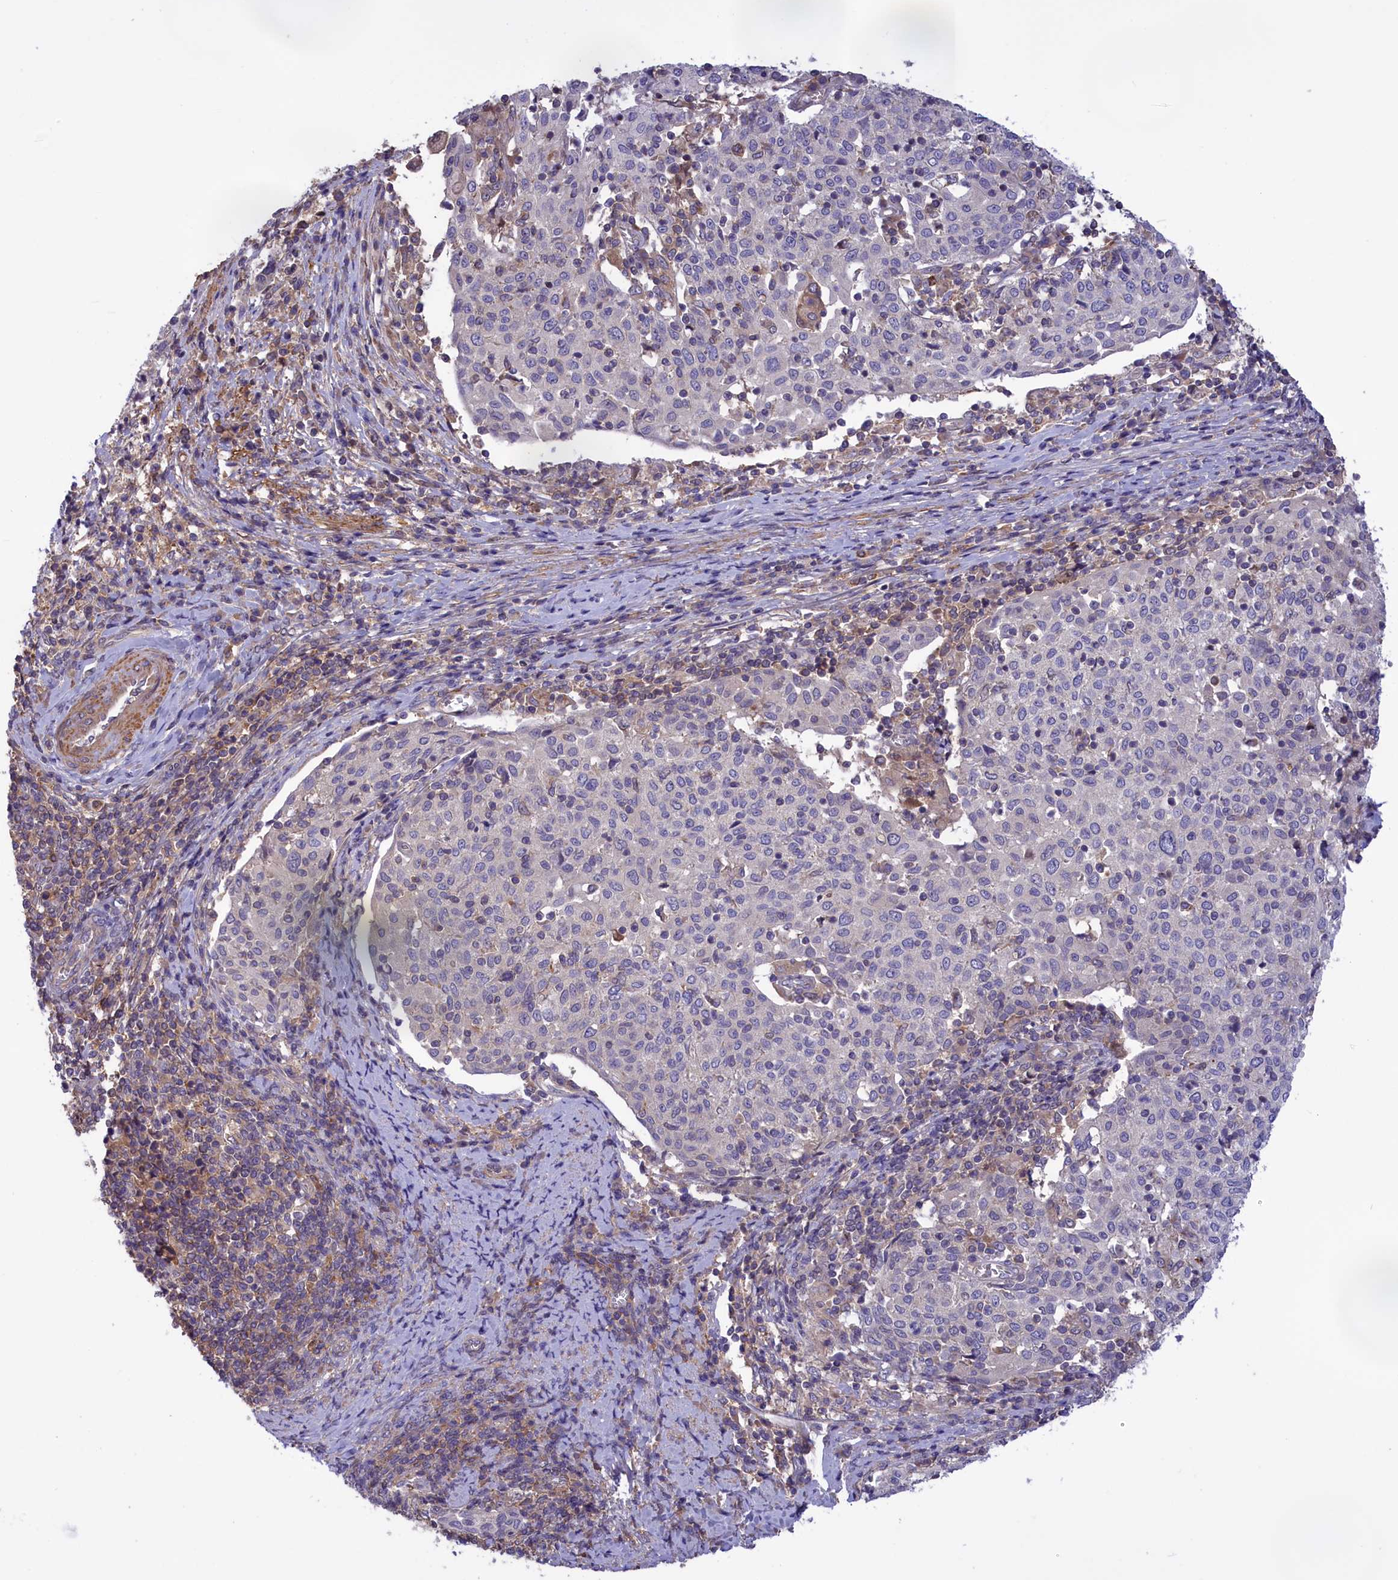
{"staining": {"intensity": "negative", "quantity": "none", "location": "none"}, "tissue": "cervical cancer", "cell_type": "Tumor cells", "image_type": "cancer", "snomed": [{"axis": "morphology", "description": "Squamous cell carcinoma, NOS"}, {"axis": "topography", "description": "Cervix"}], "caption": "Squamous cell carcinoma (cervical) stained for a protein using IHC shows no expression tumor cells.", "gene": "AMDHD2", "patient": {"sex": "female", "age": 52}}